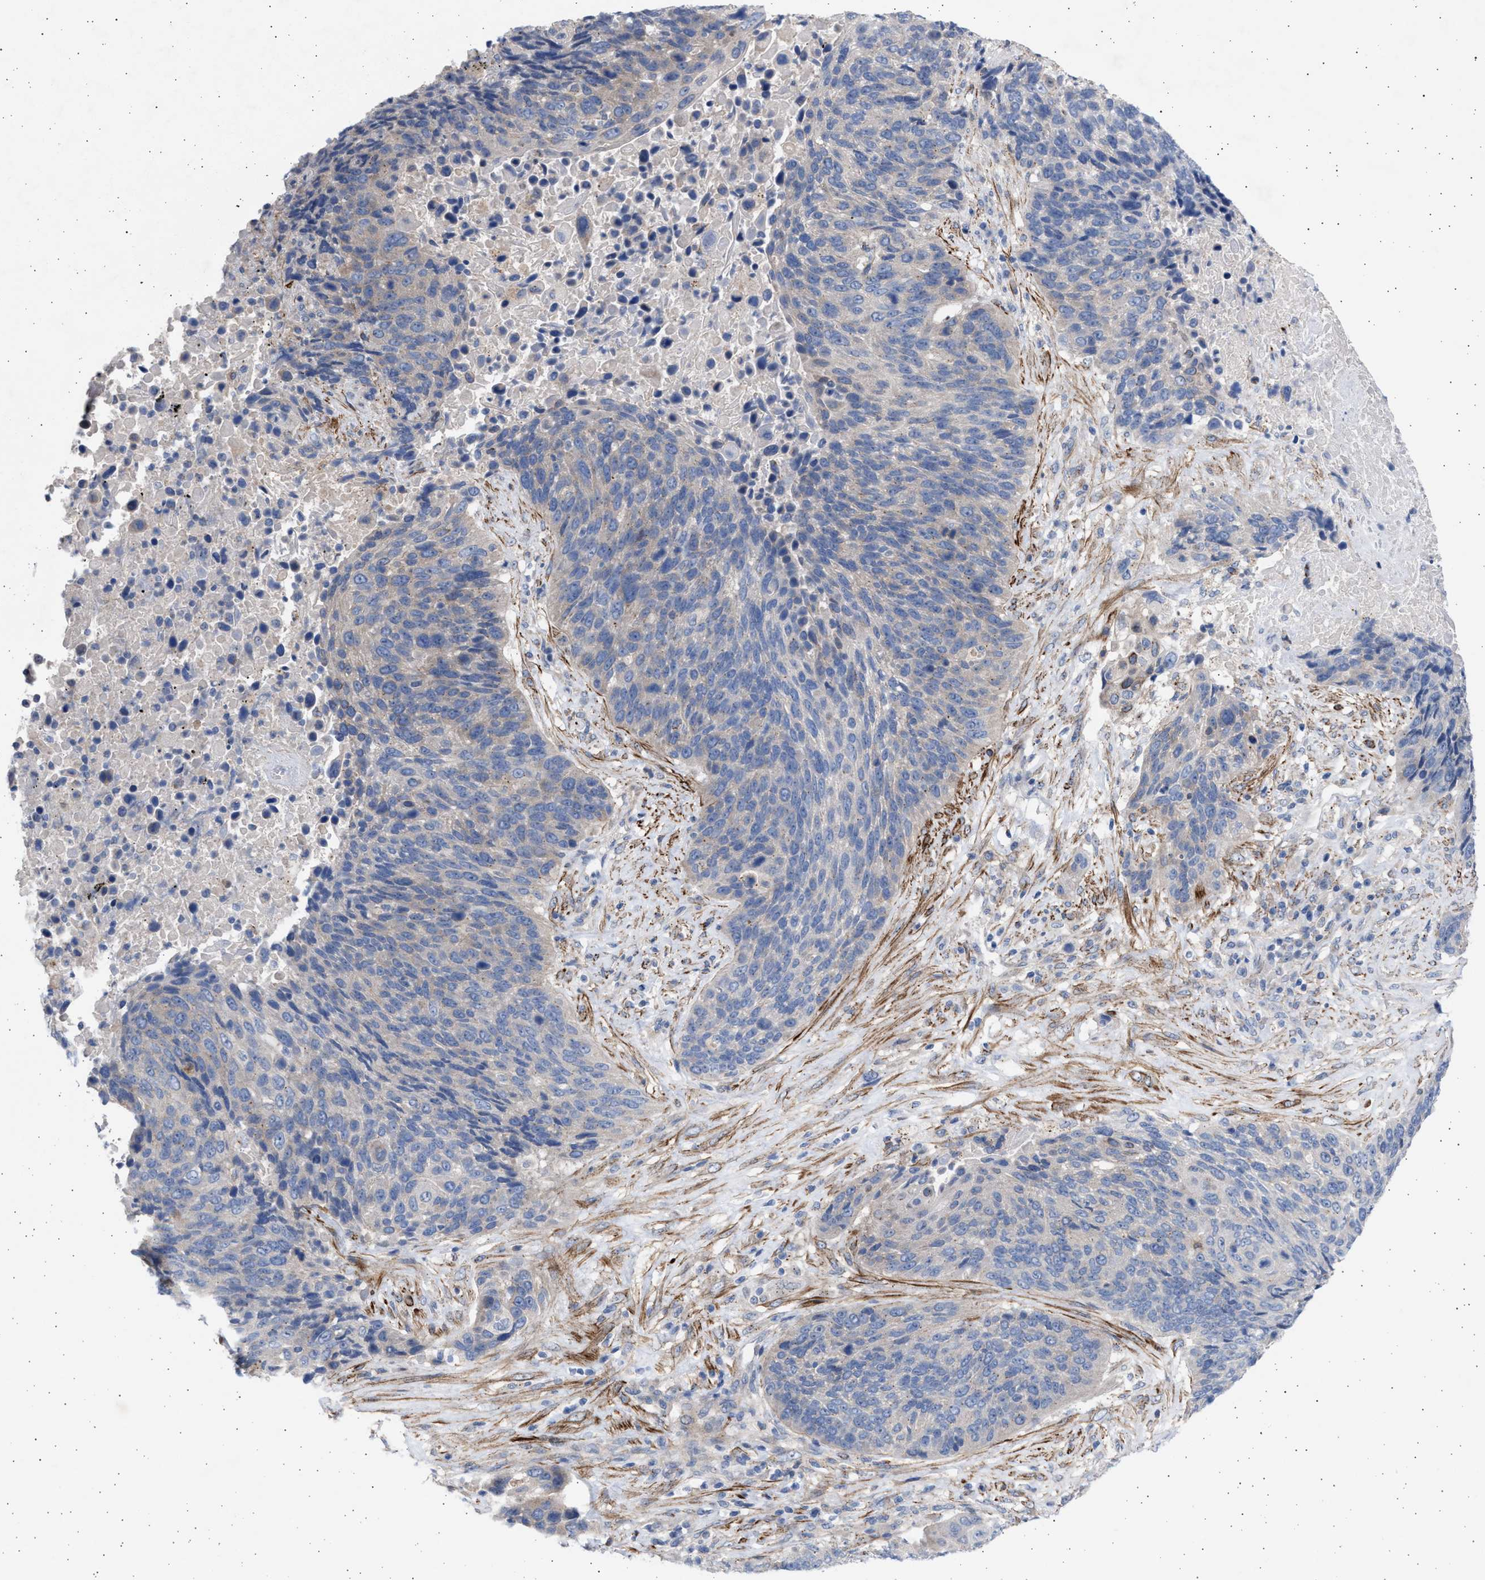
{"staining": {"intensity": "negative", "quantity": "none", "location": "none"}, "tissue": "lung cancer", "cell_type": "Tumor cells", "image_type": "cancer", "snomed": [{"axis": "morphology", "description": "Squamous cell carcinoma, NOS"}, {"axis": "topography", "description": "Lung"}], "caption": "This is an immunohistochemistry micrograph of lung cancer. There is no positivity in tumor cells.", "gene": "NBR1", "patient": {"sex": "male", "age": 66}}